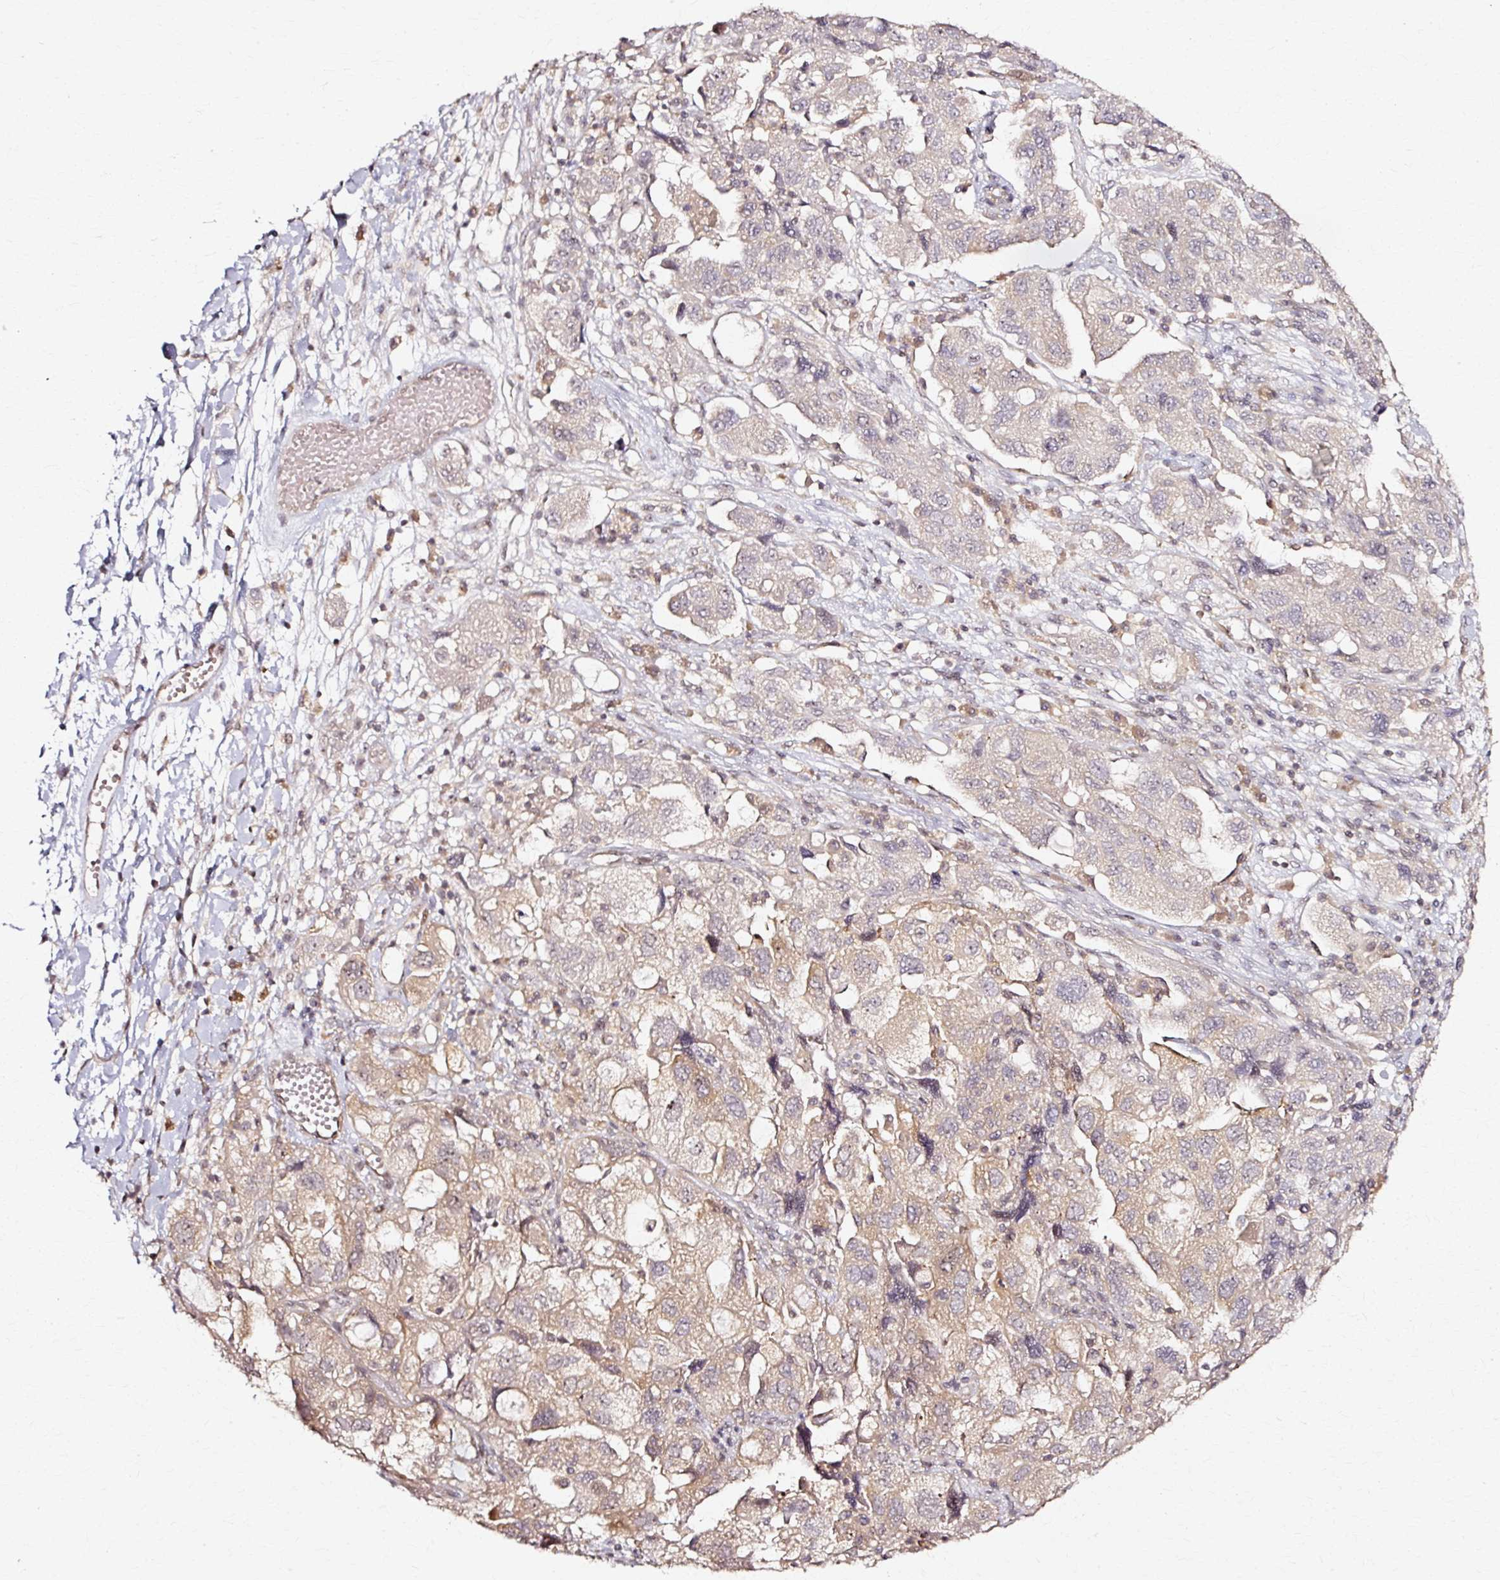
{"staining": {"intensity": "weak", "quantity": "25%-75%", "location": "cytoplasmic/membranous"}, "tissue": "ovarian cancer", "cell_type": "Tumor cells", "image_type": "cancer", "snomed": [{"axis": "morphology", "description": "Carcinoma, NOS"}, {"axis": "morphology", "description": "Cystadenocarcinoma, serous, NOS"}, {"axis": "topography", "description": "Ovary"}], "caption": "High-magnification brightfield microscopy of serous cystadenocarcinoma (ovarian) stained with DAB (brown) and counterstained with hematoxylin (blue). tumor cells exhibit weak cytoplasmic/membranous staining is seen in approximately25%-75% of cells. The staining is performed using DAB (3,3'-diaminobenzidine) brown chromogen to label protein expression. The nuclei are counter-stained blue using hematoxylin.", "gene": "RGPD5", "patient": {"sex": "female", "age": 69}}